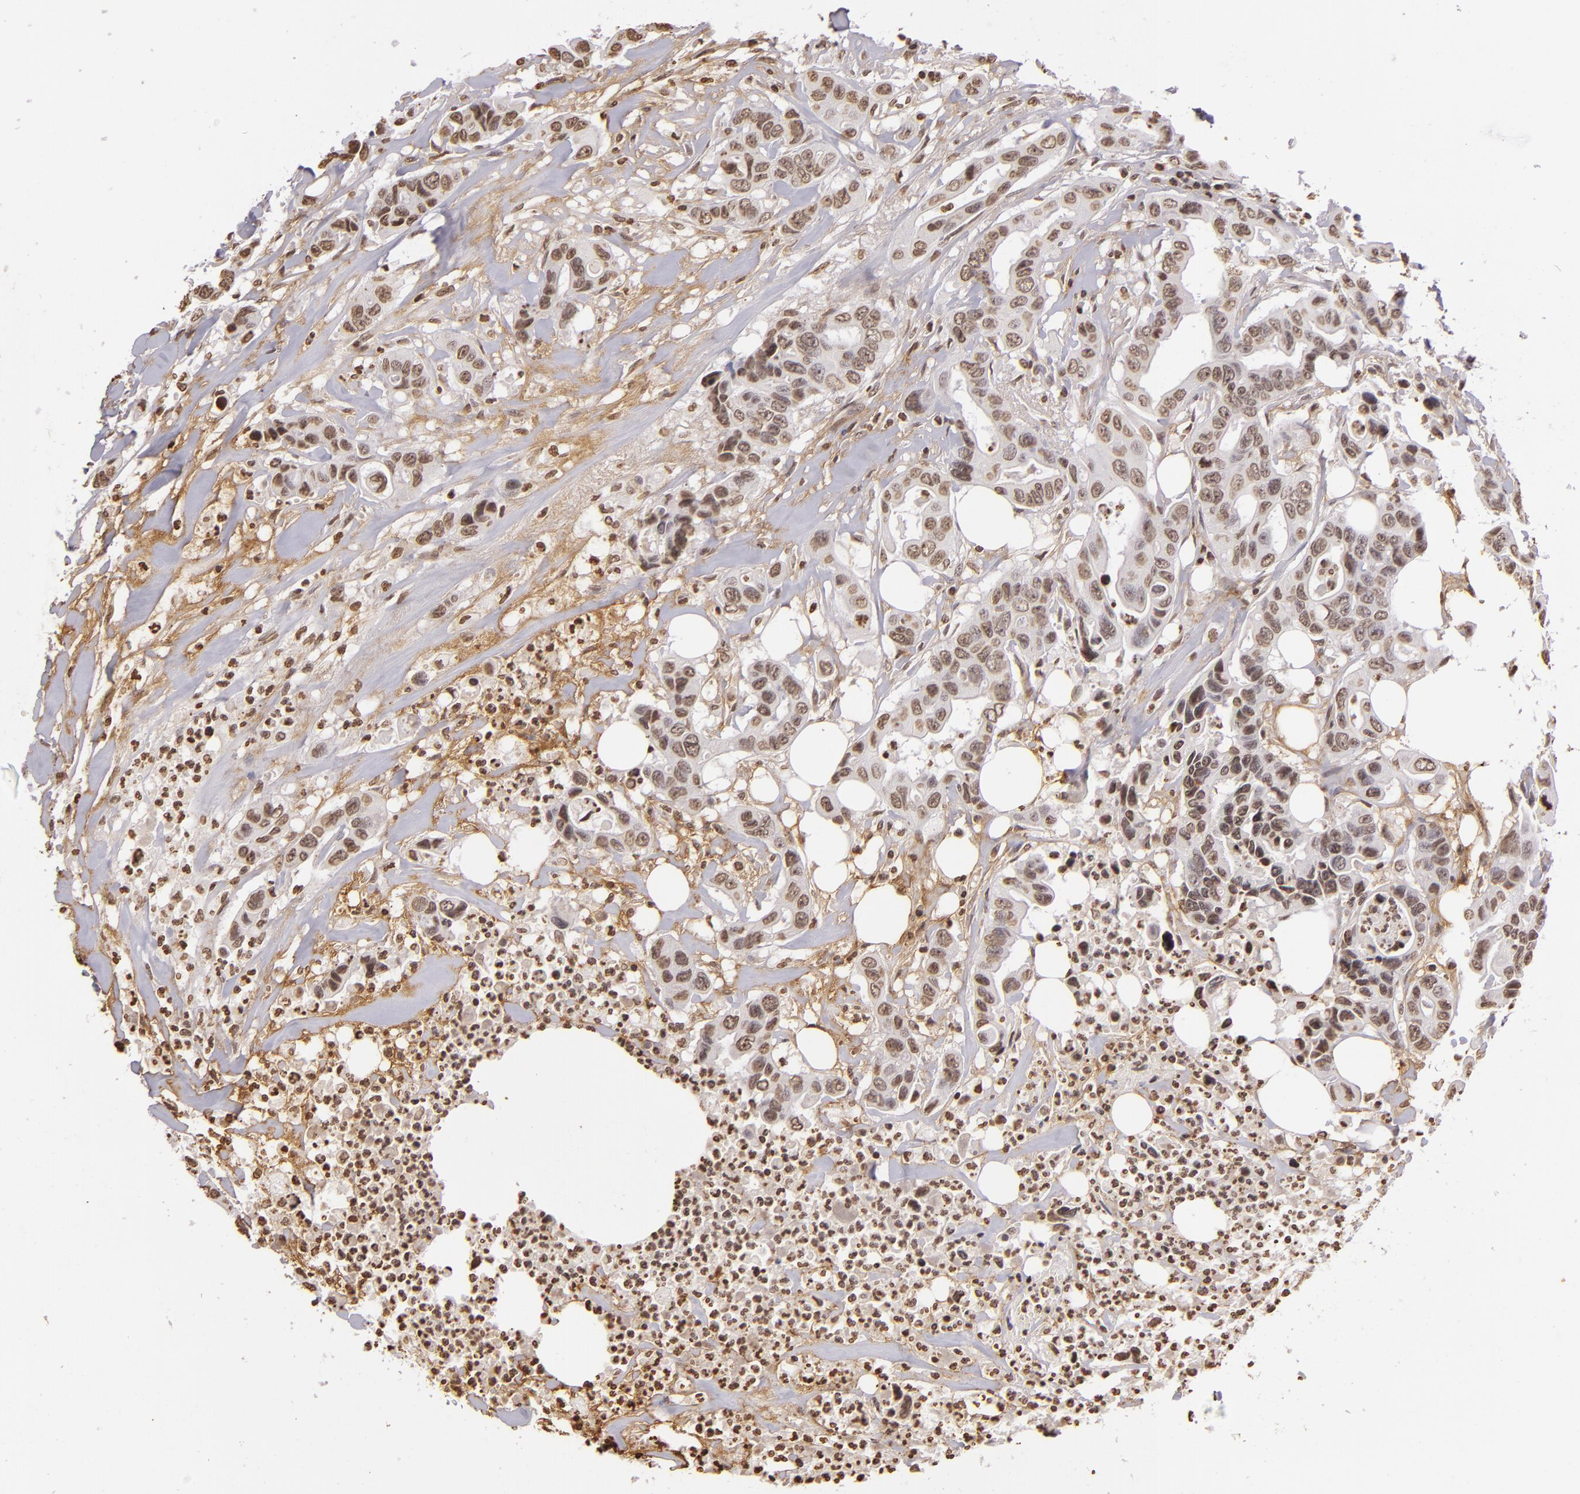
{"staining": {"intensity": "moderate", "quantity": ">75%", "location": "nuclear"}, "tissue": "colorectal cancer", "cell_type": "Tumor cells", "image_type": "cancer", "snomed": [{"axis": "morphology", "description": "Adenocarcinoma, NOS"}, {"axis": "topography", "description": "Colon"}], "caption": "A micrograph of human colorectal cancer stained for a protein shows moderate nuclear brown staining in tumor cells. The staining was performed using DAB (3,3'-diaminobenzidine) to visualize the protein expression in brown, while the nuclei were stained in blue with hematoxylin (Magnification: 20x).", "gene": "THRB", "patient": {"sex": "female", "age": 70}}